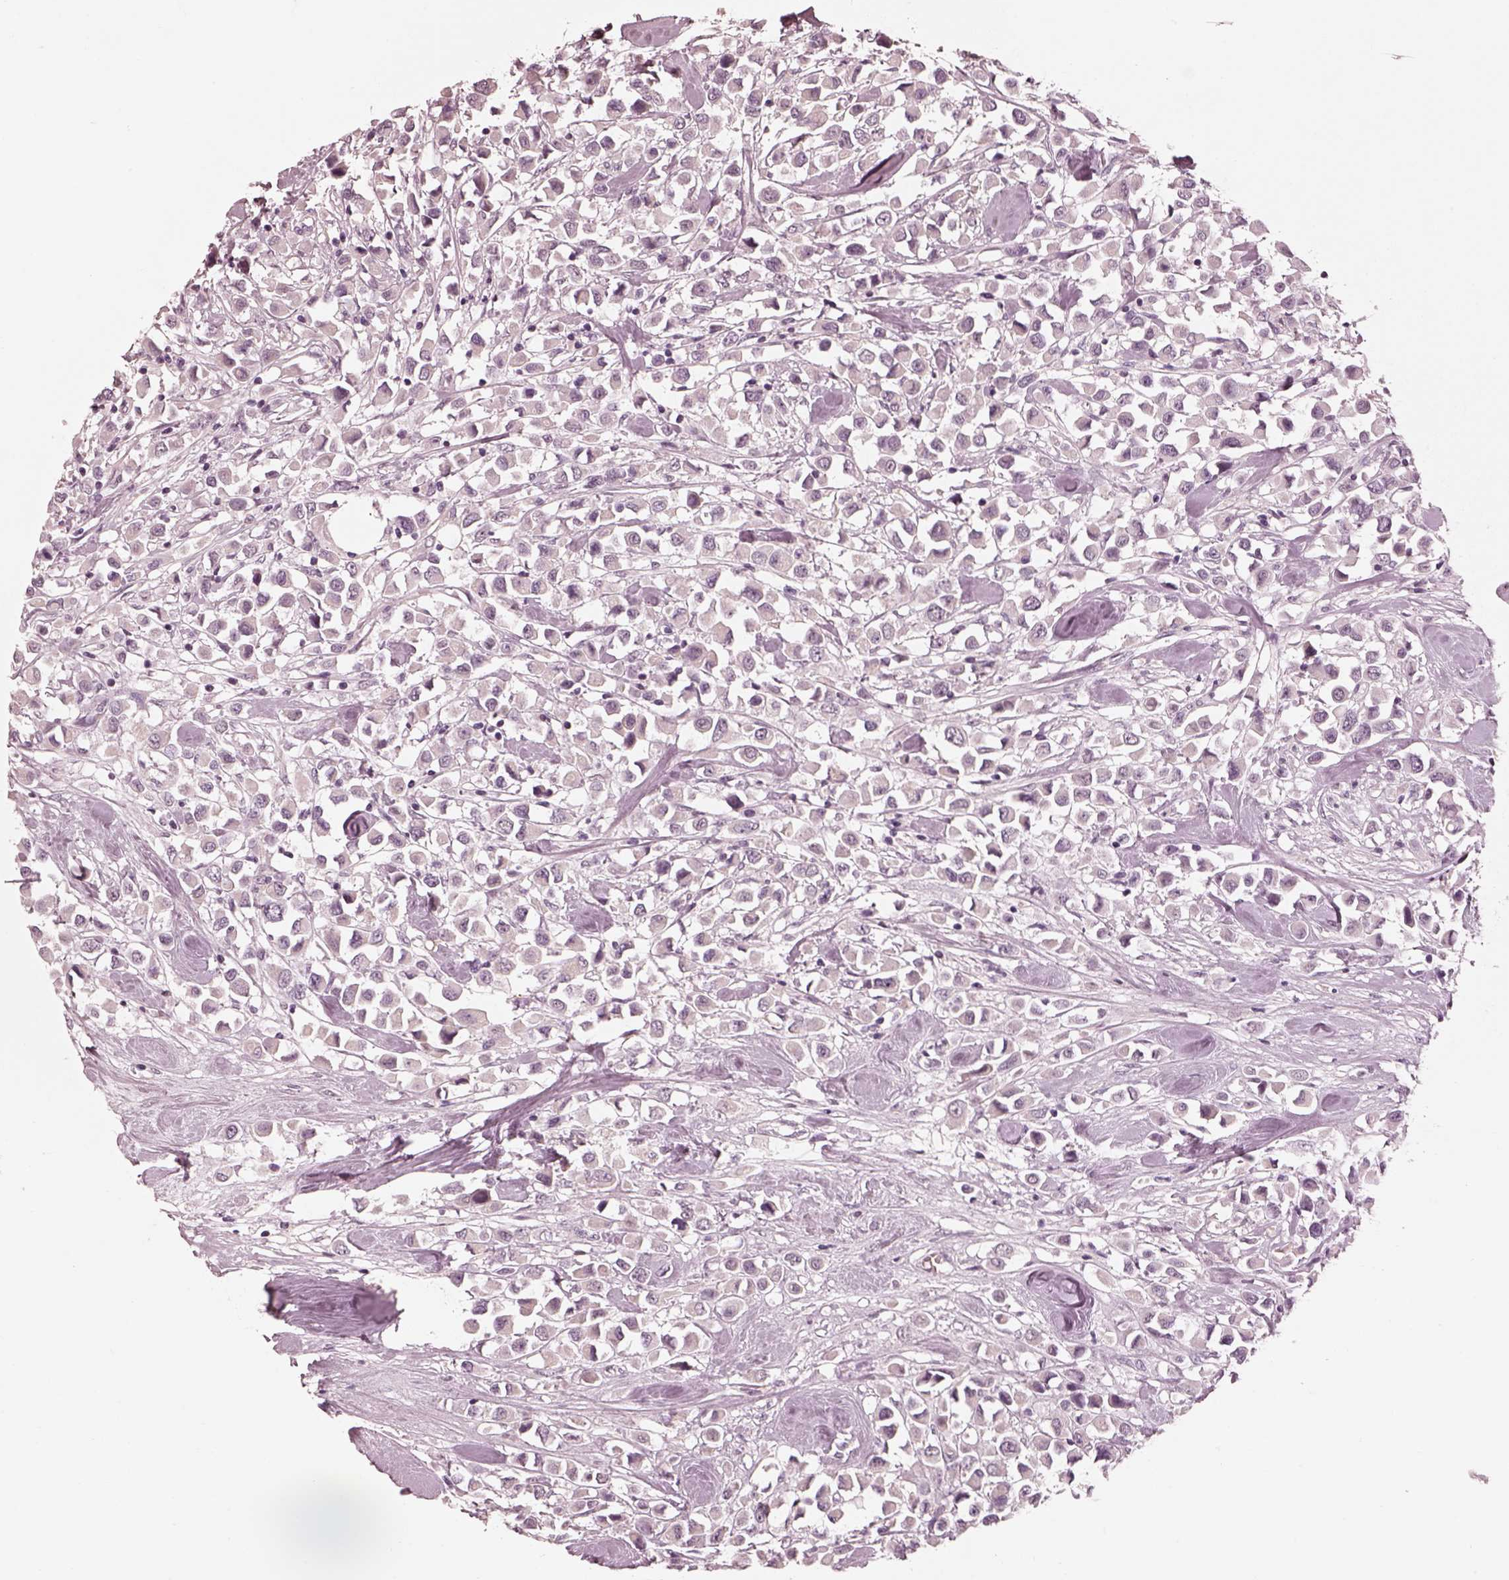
{"staining": {"intensity": "negative", "quantity": "none", "location": "none"}, "tissue": "breast cancer", "cell_type": "Tumor cells", "image_type": "cancer", "snomed": [{"axis": "morphology", "description": "Duct carcinoma"}, {"axis": "topography", "description": "Breast"}], "caption": "Micrograph shows no significant protein expression in tumor cells of breast infiltrating ductal carcinoma. (DAB (3,3'-diaminobenzidine) IHC visualized using brightfield microscopy, high magnification).", "gene": "KCNA2", "patient": {"sex": "female", "age": 61}}